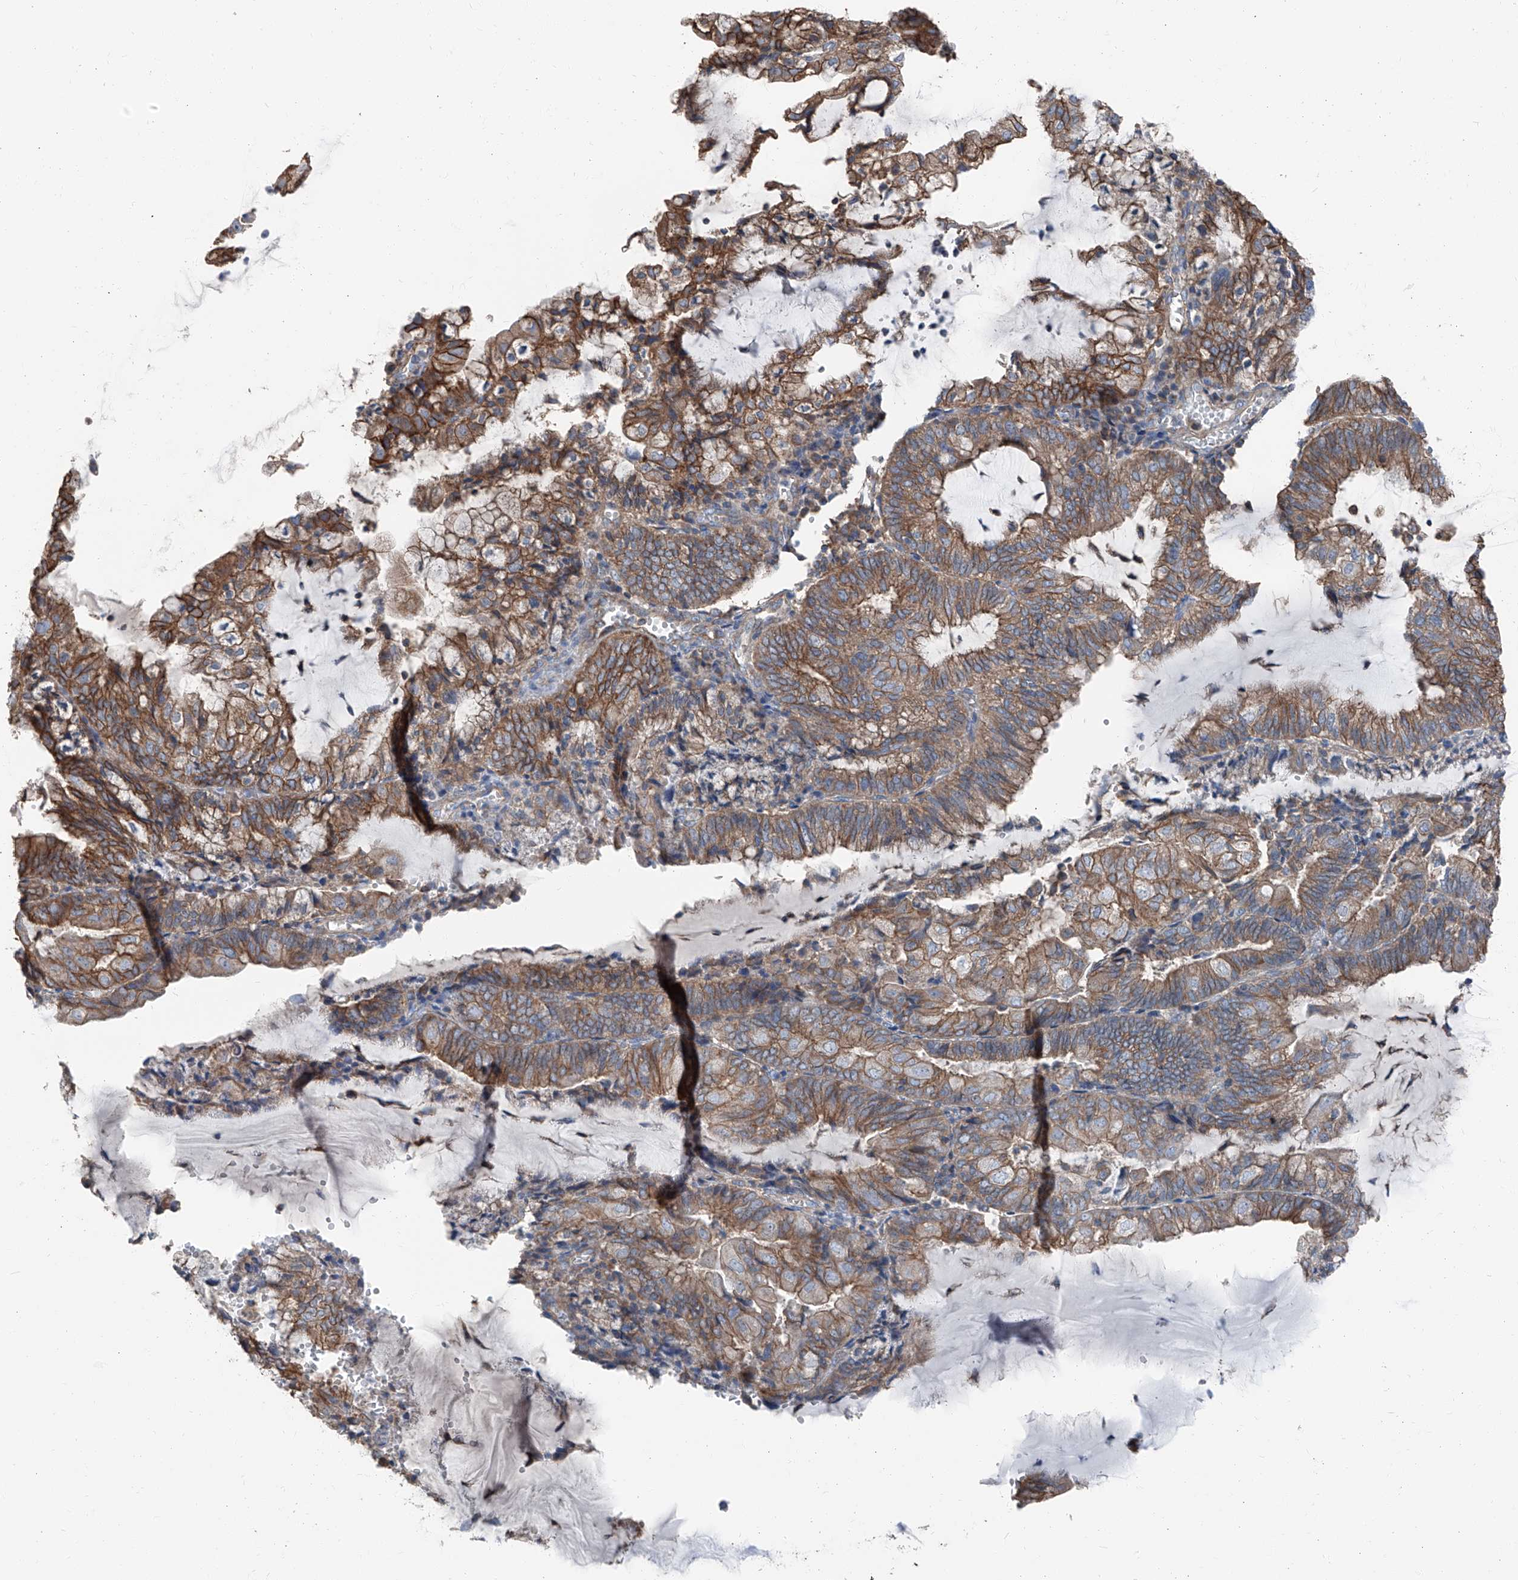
{"staining": {"intensity": "moderate", "quantity": ">75%", "location": "cytoplasmic/membranous"}, "tissue": "endometrial cancer", "cell_type": "Tumor cells", "image_type": "cancer", "snomed": [{"axis": "morphology", "description": "Adenocarcinoma, NOS"}, {"axis": "topography", "description": "Endometrium"}], "caption": "Immunohistochemical staining of human adenocarcinoma (endometrial) displays moderate cytoplasmic/membranous protein positivity in about >75% of tumor cells. (DAB (3,3'-diaminobenzidine) = brown stain, brightfield microscopy at high magnification).", "gene": "GPR142", "patient": {"sex": "female", "age": 81}}